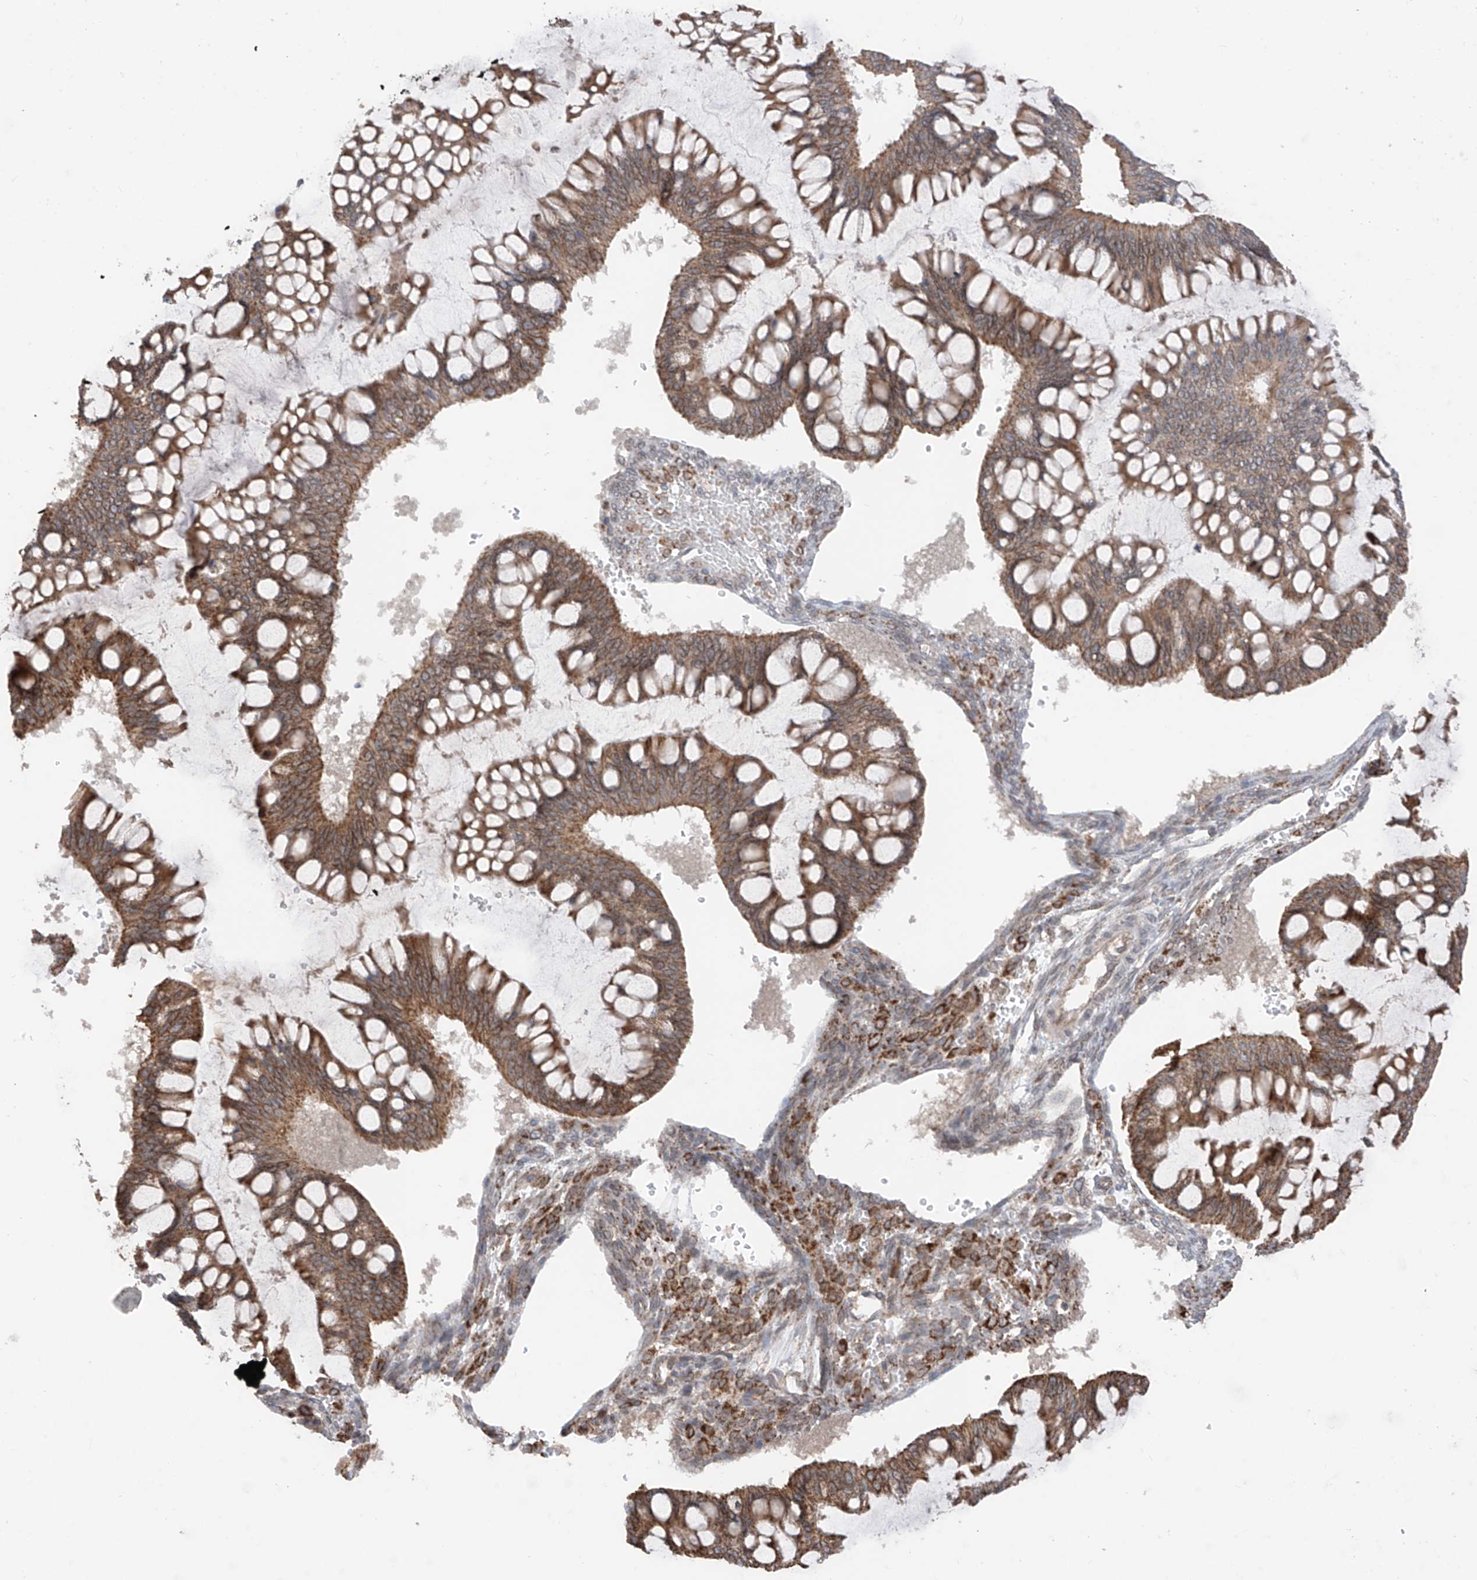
{"staining": {"intensity": "moderate", "quantity": ">75%", "location": "cytoplasmic/membranous"}, "tissue": "ovarian cancer", "cell_type": "Tumor cells", "image_type": "cancer", "snomed": [{"axis": "morphology", "description": "Cystadenocarcinoma, mucinous, NOS"}, {"axis": "topography", "description": "Ovary"}], "caption": "High-magnification brightfield microscopy of ovarian cancer stained with DAB (brown) and counterstained with hematoxylin (blue). tumor cells exhibit moderate cytoplasmic/membranous staining is identified in about>75% of cells.", "gene": "AHCTF1", "patient": {"sex": "female", "age": 73}}